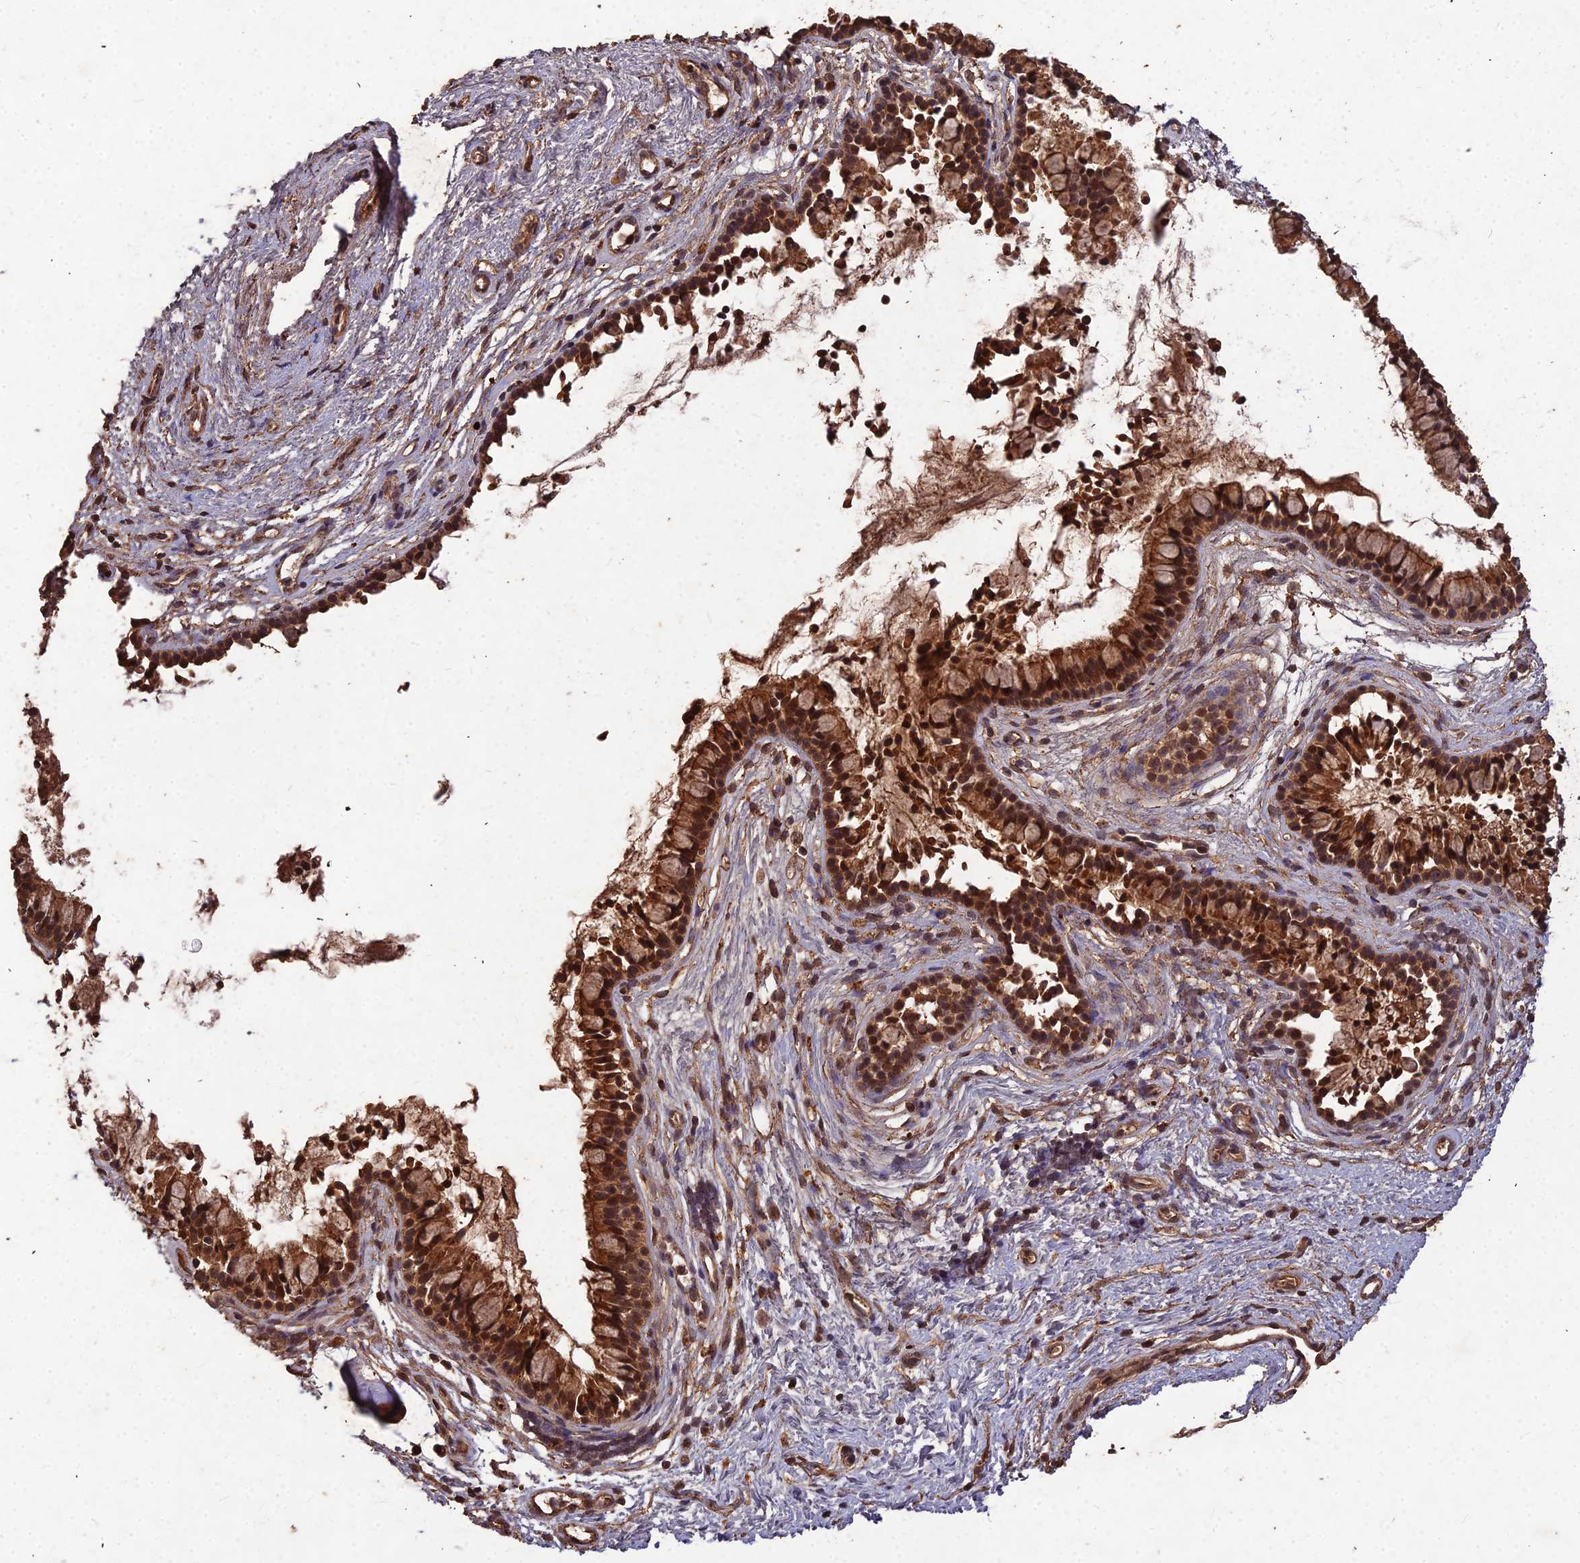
{"staining": {"intensity": "strong", "quantity": ">75%", "location": "cytoplasmic/membranous,nuclear"}, "tissue": "nasopharynx", "cell_type": "Respiratory epithelial cells", "image_type": "normal", "snomed": [{"axis": "morphology", "description": "Normal tissue, NOS"}, {"axis": "topography", "description": "Nasopharynx"}], "caption": "Protein staining of unremarkable nasopharynx reveals strong cytoplasmic/membranous,nuclear expression in approximately >75% of respiratory epithelial cells.", "gene": "SYMPK", "patient": {"sex": "male", "age": 82}}